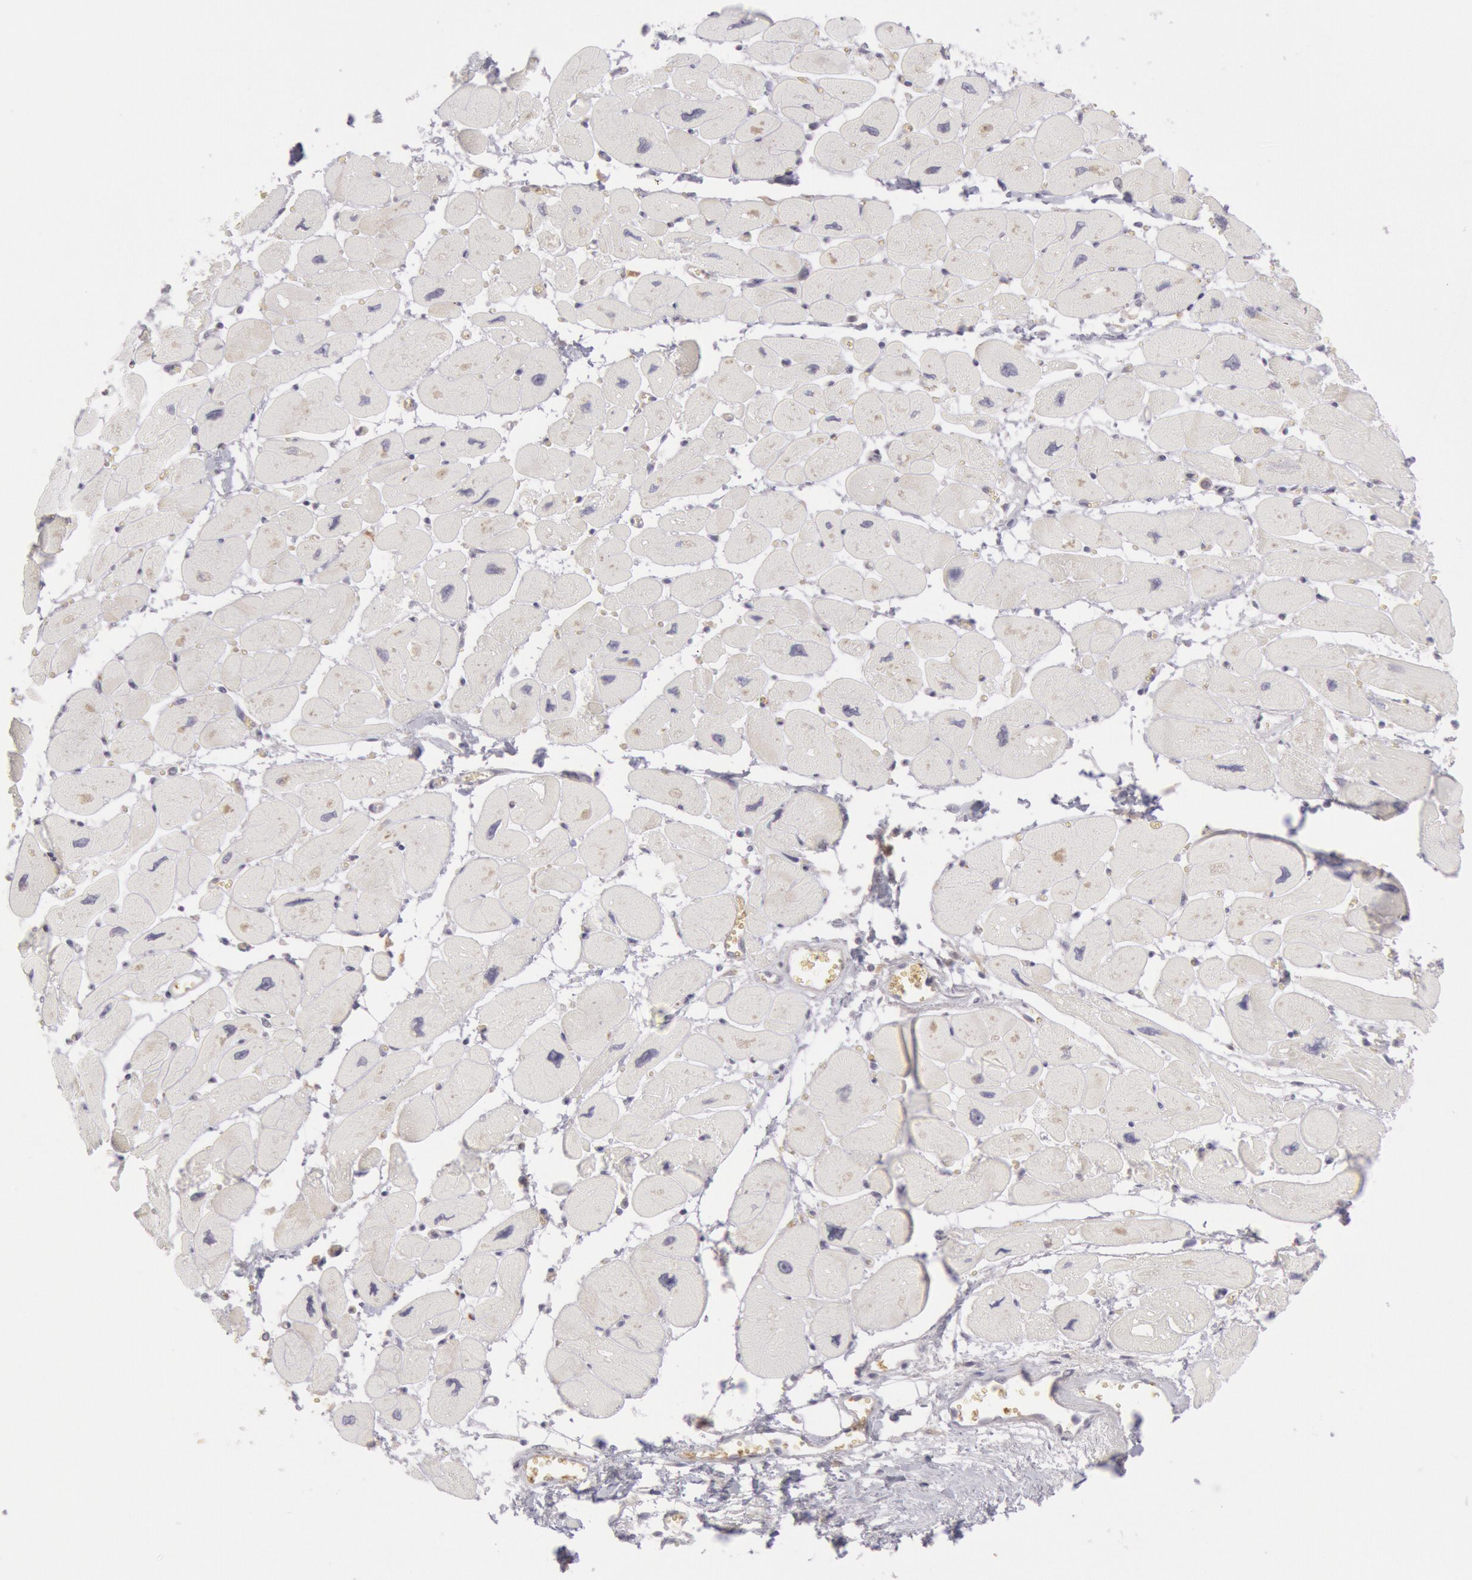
{"staining": {"intensity": "negative", "quantity": "none", "location": "none"}, "tissue": "heart muscle", "cell_type": "Cardiomyocytes", "image_type": "normal", "snomed": [{"axis": "morphology", "description": "Normal tissue, NOS"}, {"axis": "topography", "description": "Heart"}], "caption": "DAB immunohistochemical staining of normal heart muscle demonstrates no significant positivity in cardiomyocytes.", "gene": "IKBKB", "patient": {"sex": "female", "age": 54}}